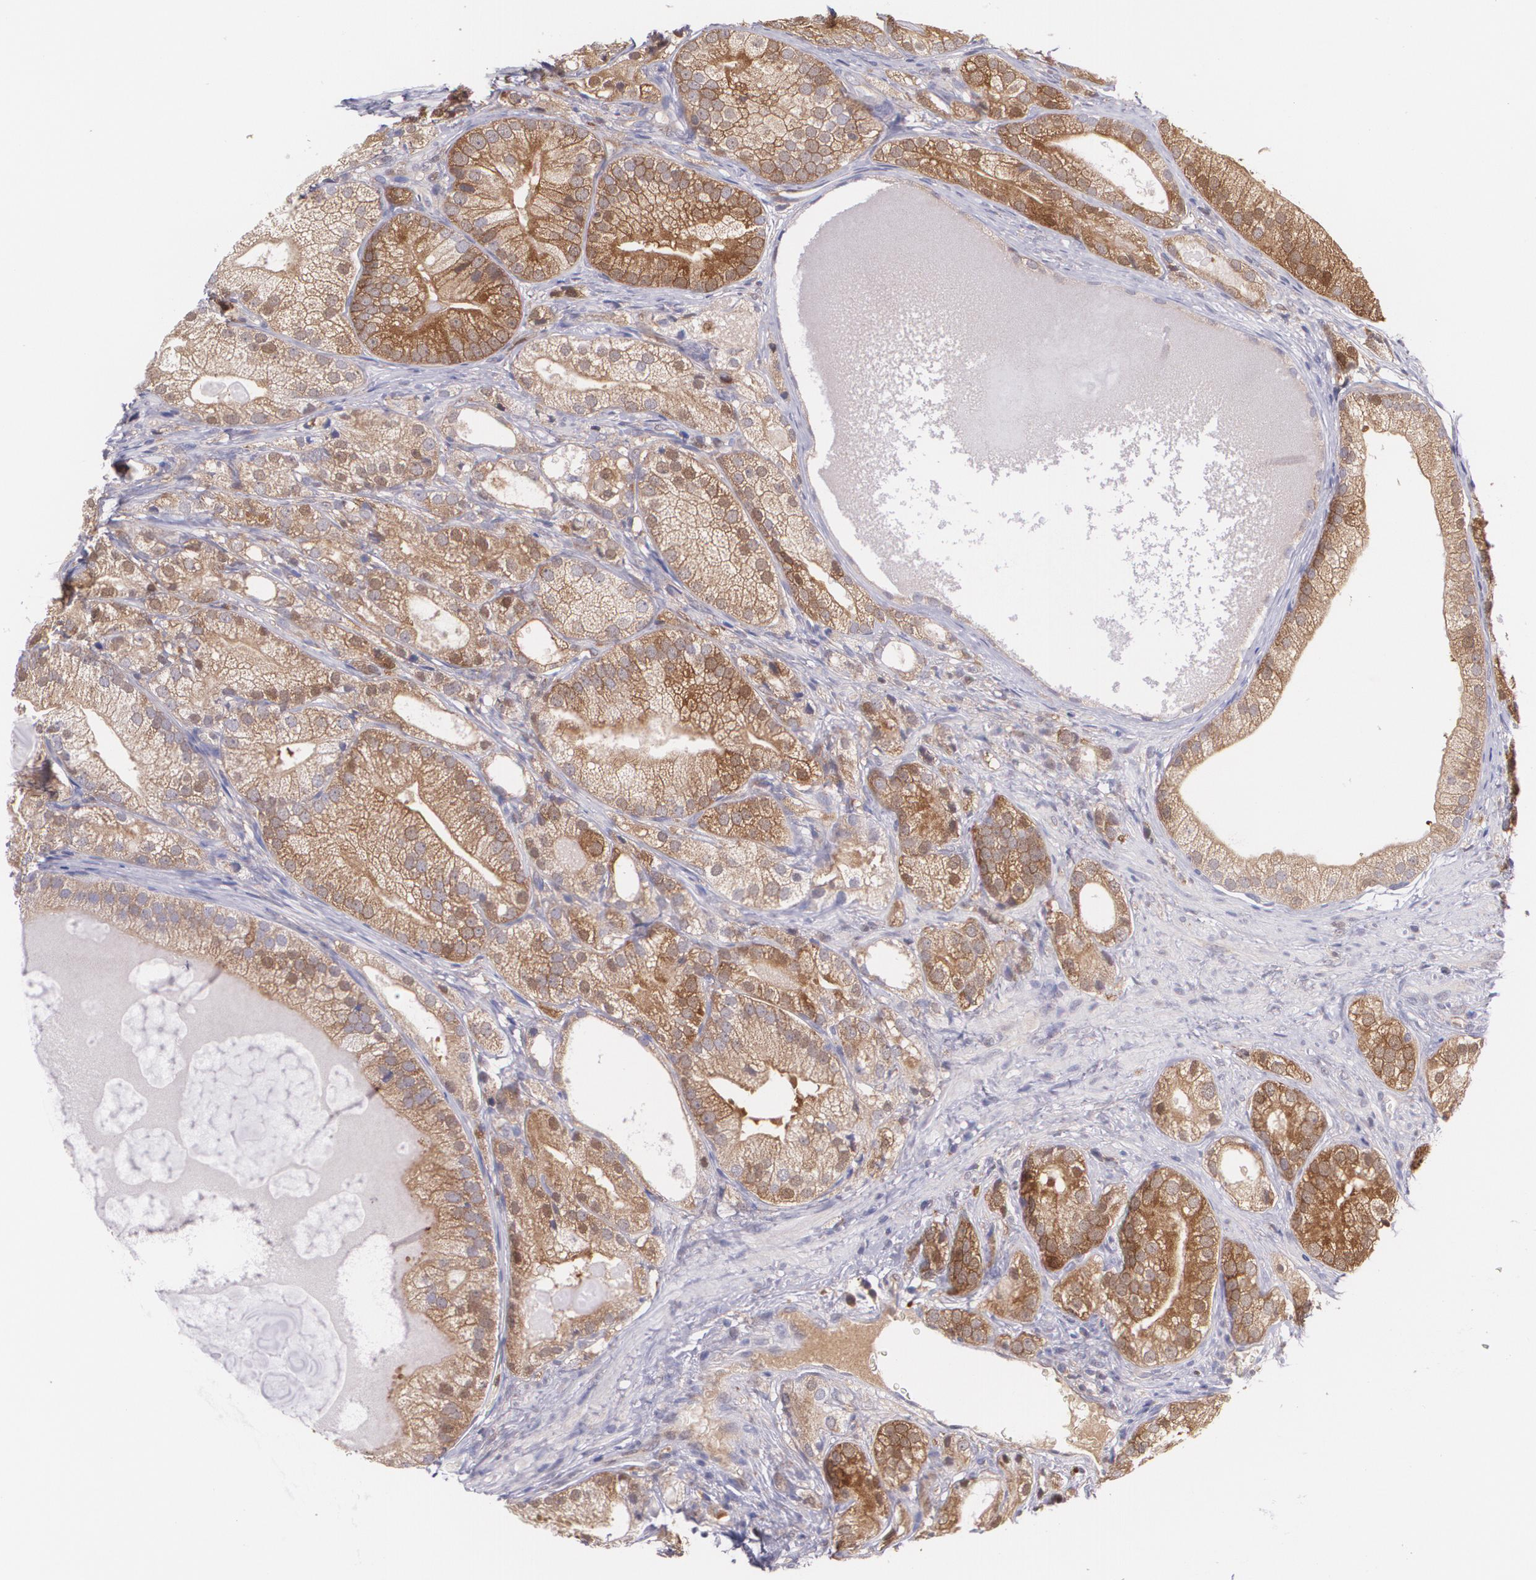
{"staining": {"intensity": "moderate", "quantity": ">75%", "location": "cytoplasmic/membranous"}, "tissue": "prostate cancer", "cell_type": "Tumor cells", "image_type": "cancer", "snomed": [{"axis": "morphology", "description": "Adenocarcinoma, Low grade"}, {"axis": "topography", "description": "Prostate"}], "caption": "High-magnification brightfield microscopy of prostate cancer (adenocarcinoma (low-grade)) stained with DAB (3,3'-diaminobenzidine) (brown) and counterstained with hematoxylin (blue). tumor cells exhibit moderate cytoplasmic/membranous positivity is appreciated in approximately>75% of cells. (Brightfield microscopy of DAB IHC at high magnification).", "gene": "HSPH1", "patient": {"sex": "male", "age": 69}}